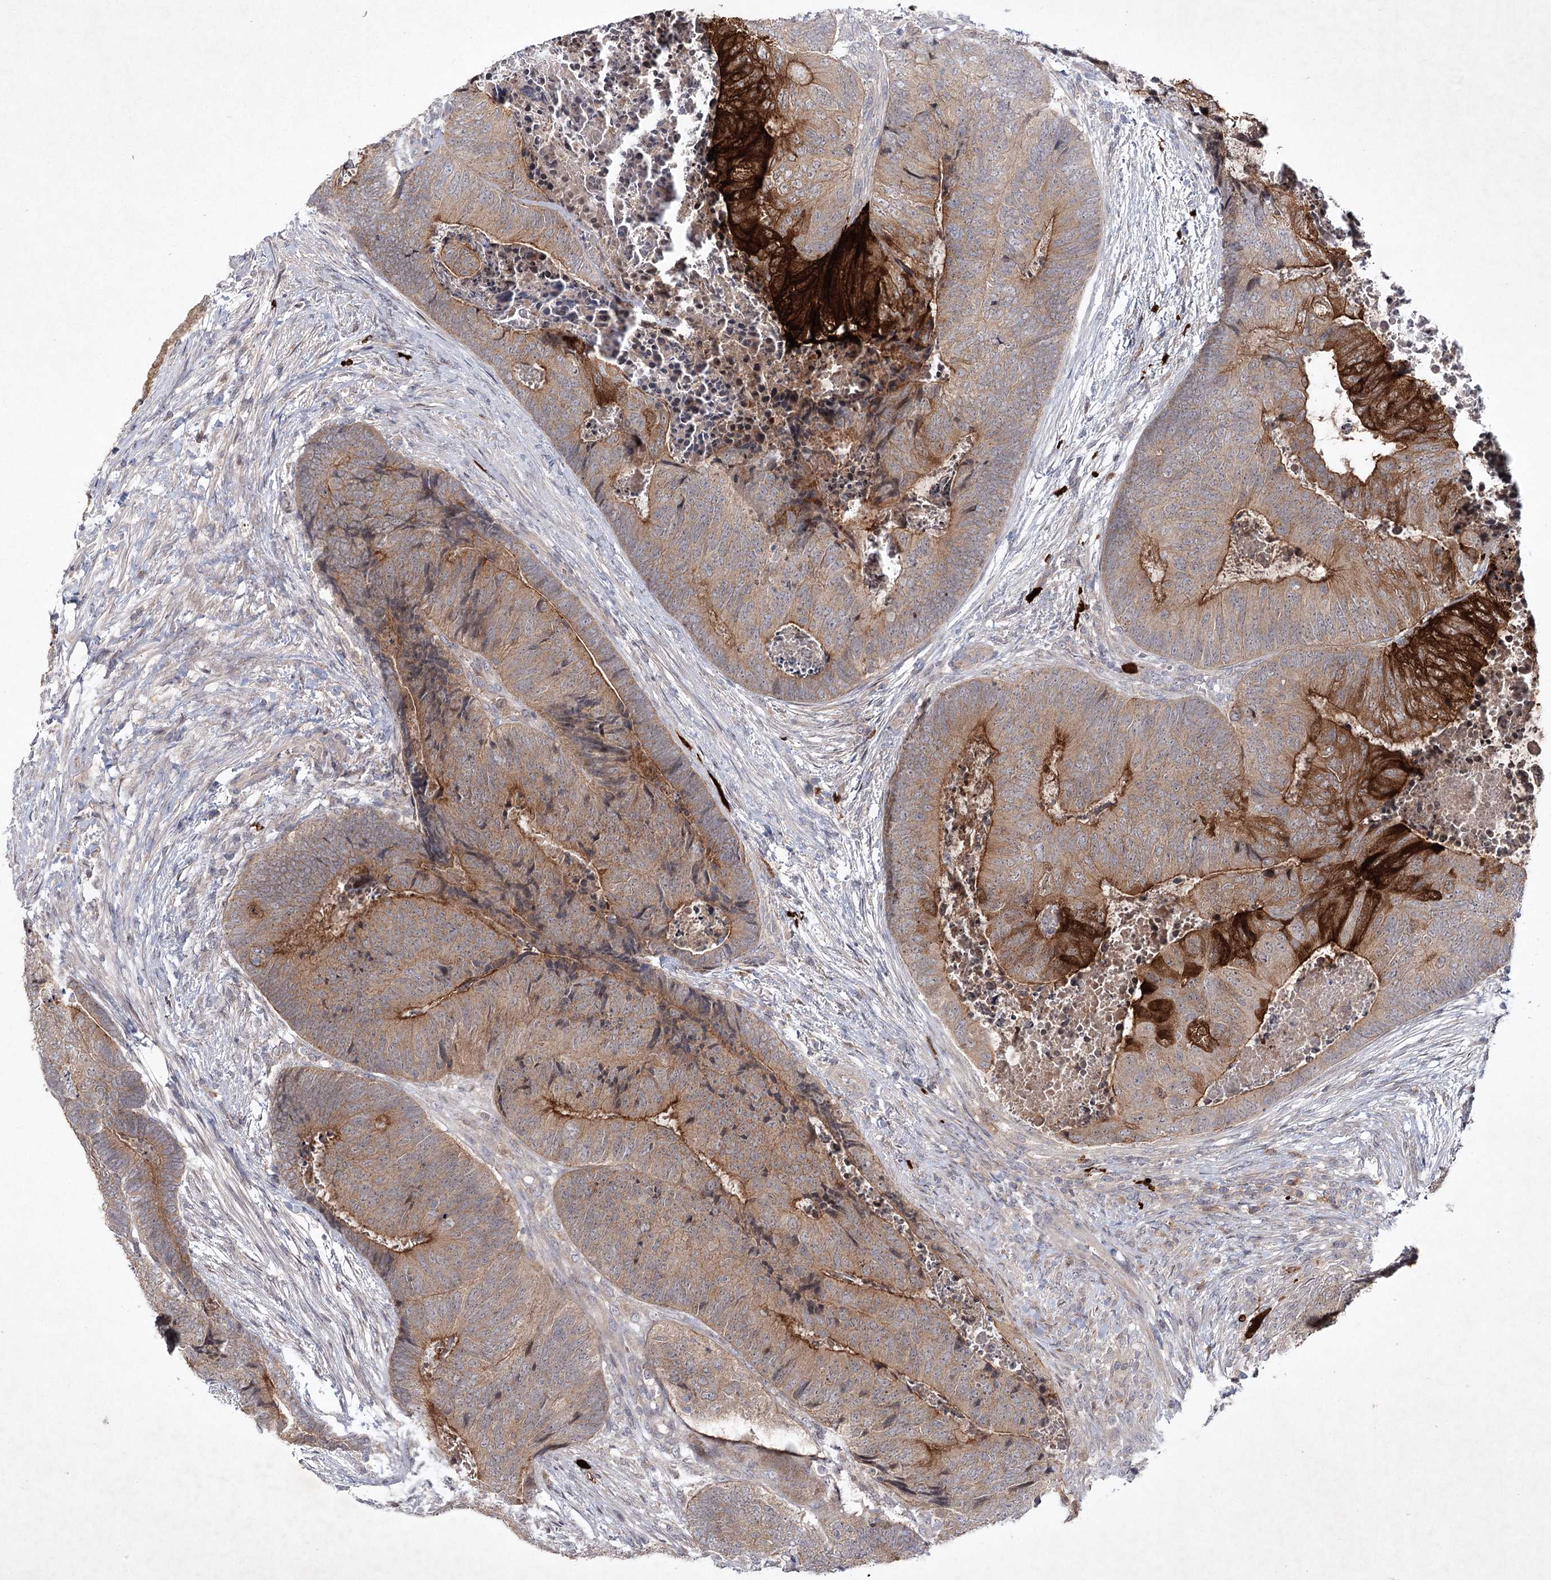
{"staining": {"intensity": "moderate", "quantity": ">75%", "location": "cytoplasmic/membranous"}, "tissue": "colorectal cancer", "cell_type": "Tumor cells", "image_type": "cancer", "snomed": [{"axis": "morphology", "description": "Adenocarcinoma, NOS"}, {"axis": "topography", "description": "Colon"}], "caption": "Immunohistochemistry of colorectal cancer demonstrates medium levels of moderate cytoplasmic/membranous staining in about >75% of tumor cells.", "gene": "MAP3K13", "patient": {"sex": "female", "age": 67}}